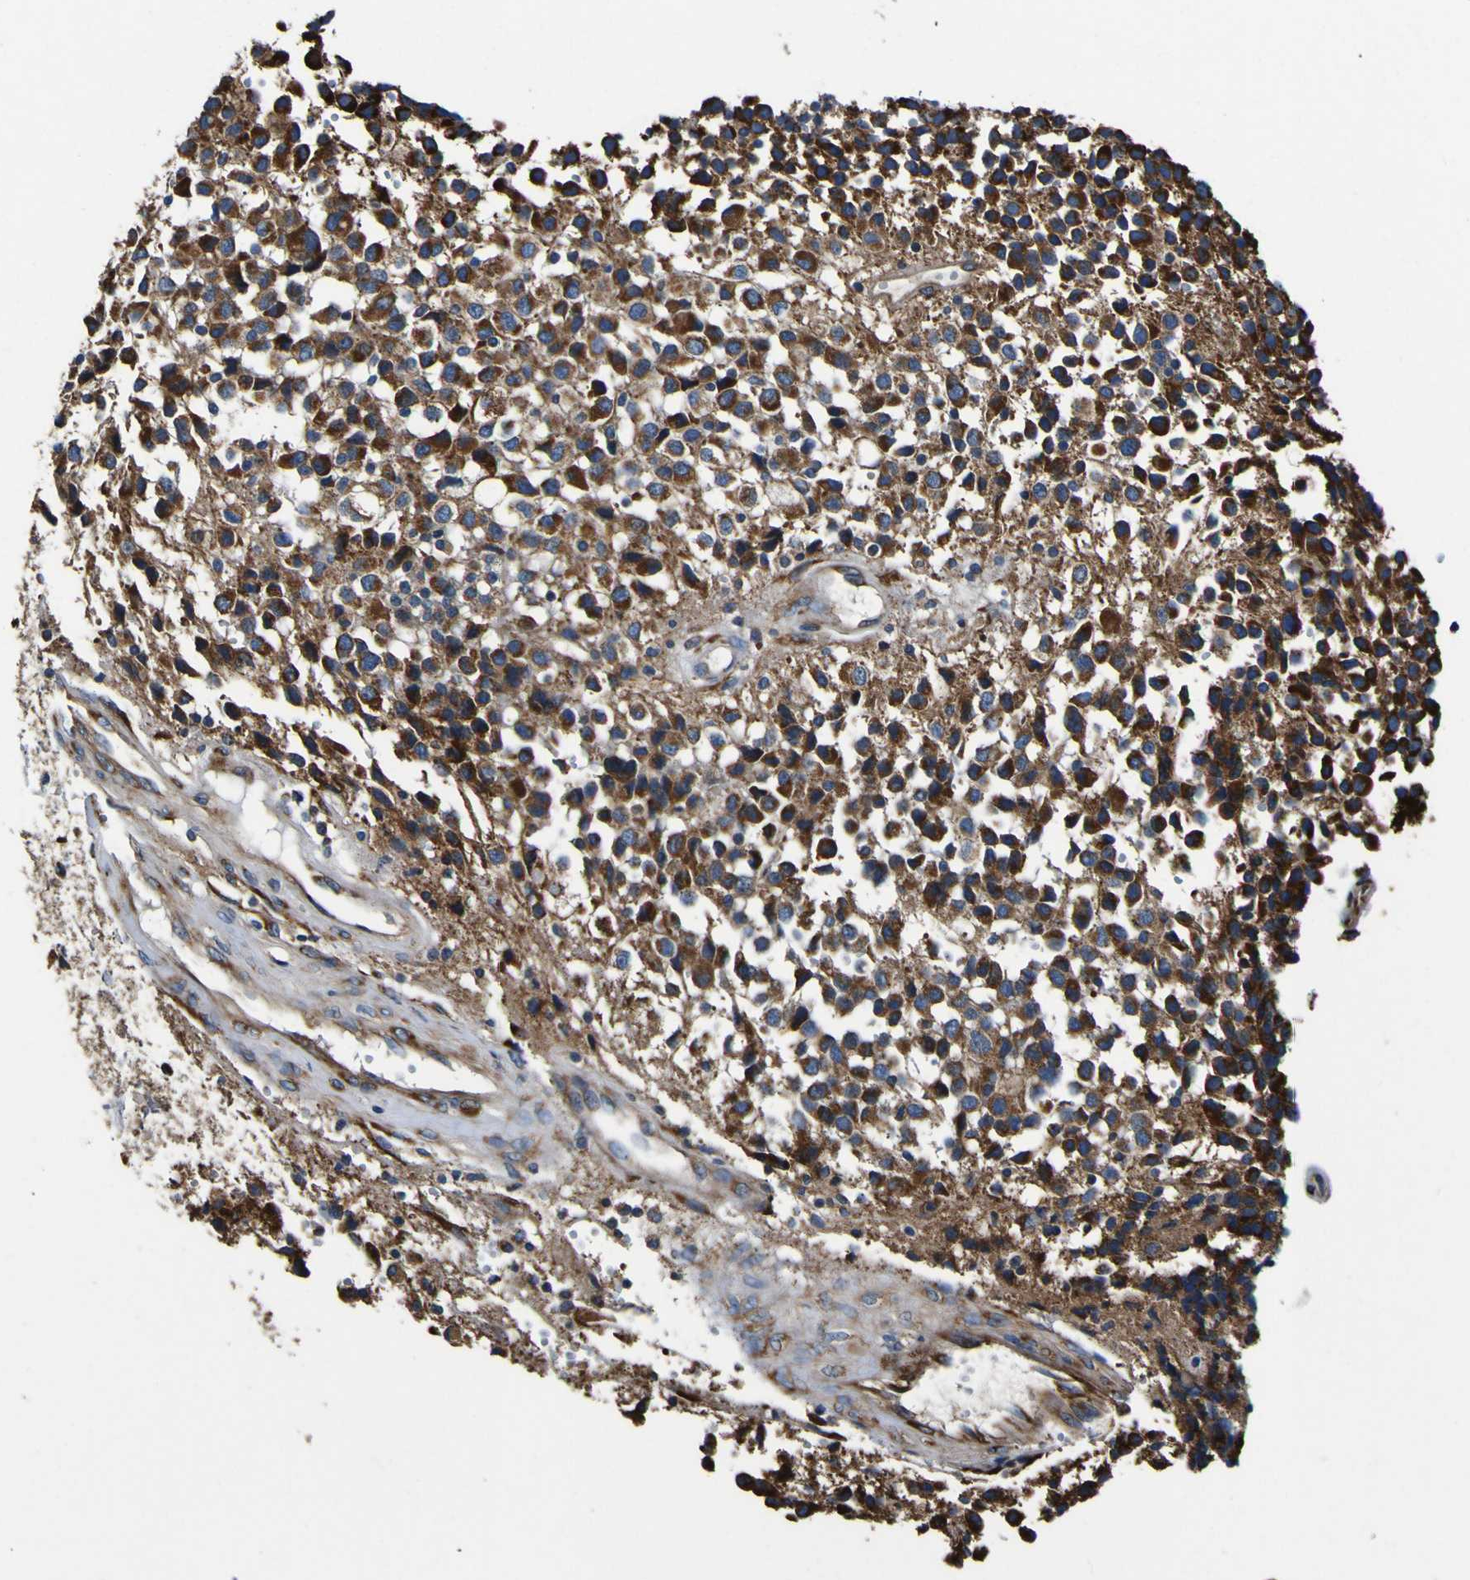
{"staining": {"intensity": "strong", "quantity": ">75%", "location": "cytoplasmic/membranous"}, "tissue": "glioma", "cell_type": "Tumor cells", "image_type": "cancer", "snomed": [{"axis": "morphology", "description": "Glioma, malignant, High grade"}, {"axis": "topography", "description": "Brain"}], "caption": "This is an image of immunohistochemistry (IHC) staining of glioma, which shows strong expression in the cytoplasmic/membranous of tumor cells.", "gene": "INPP5A", "patient": {"sex": "male", "age": 32}}